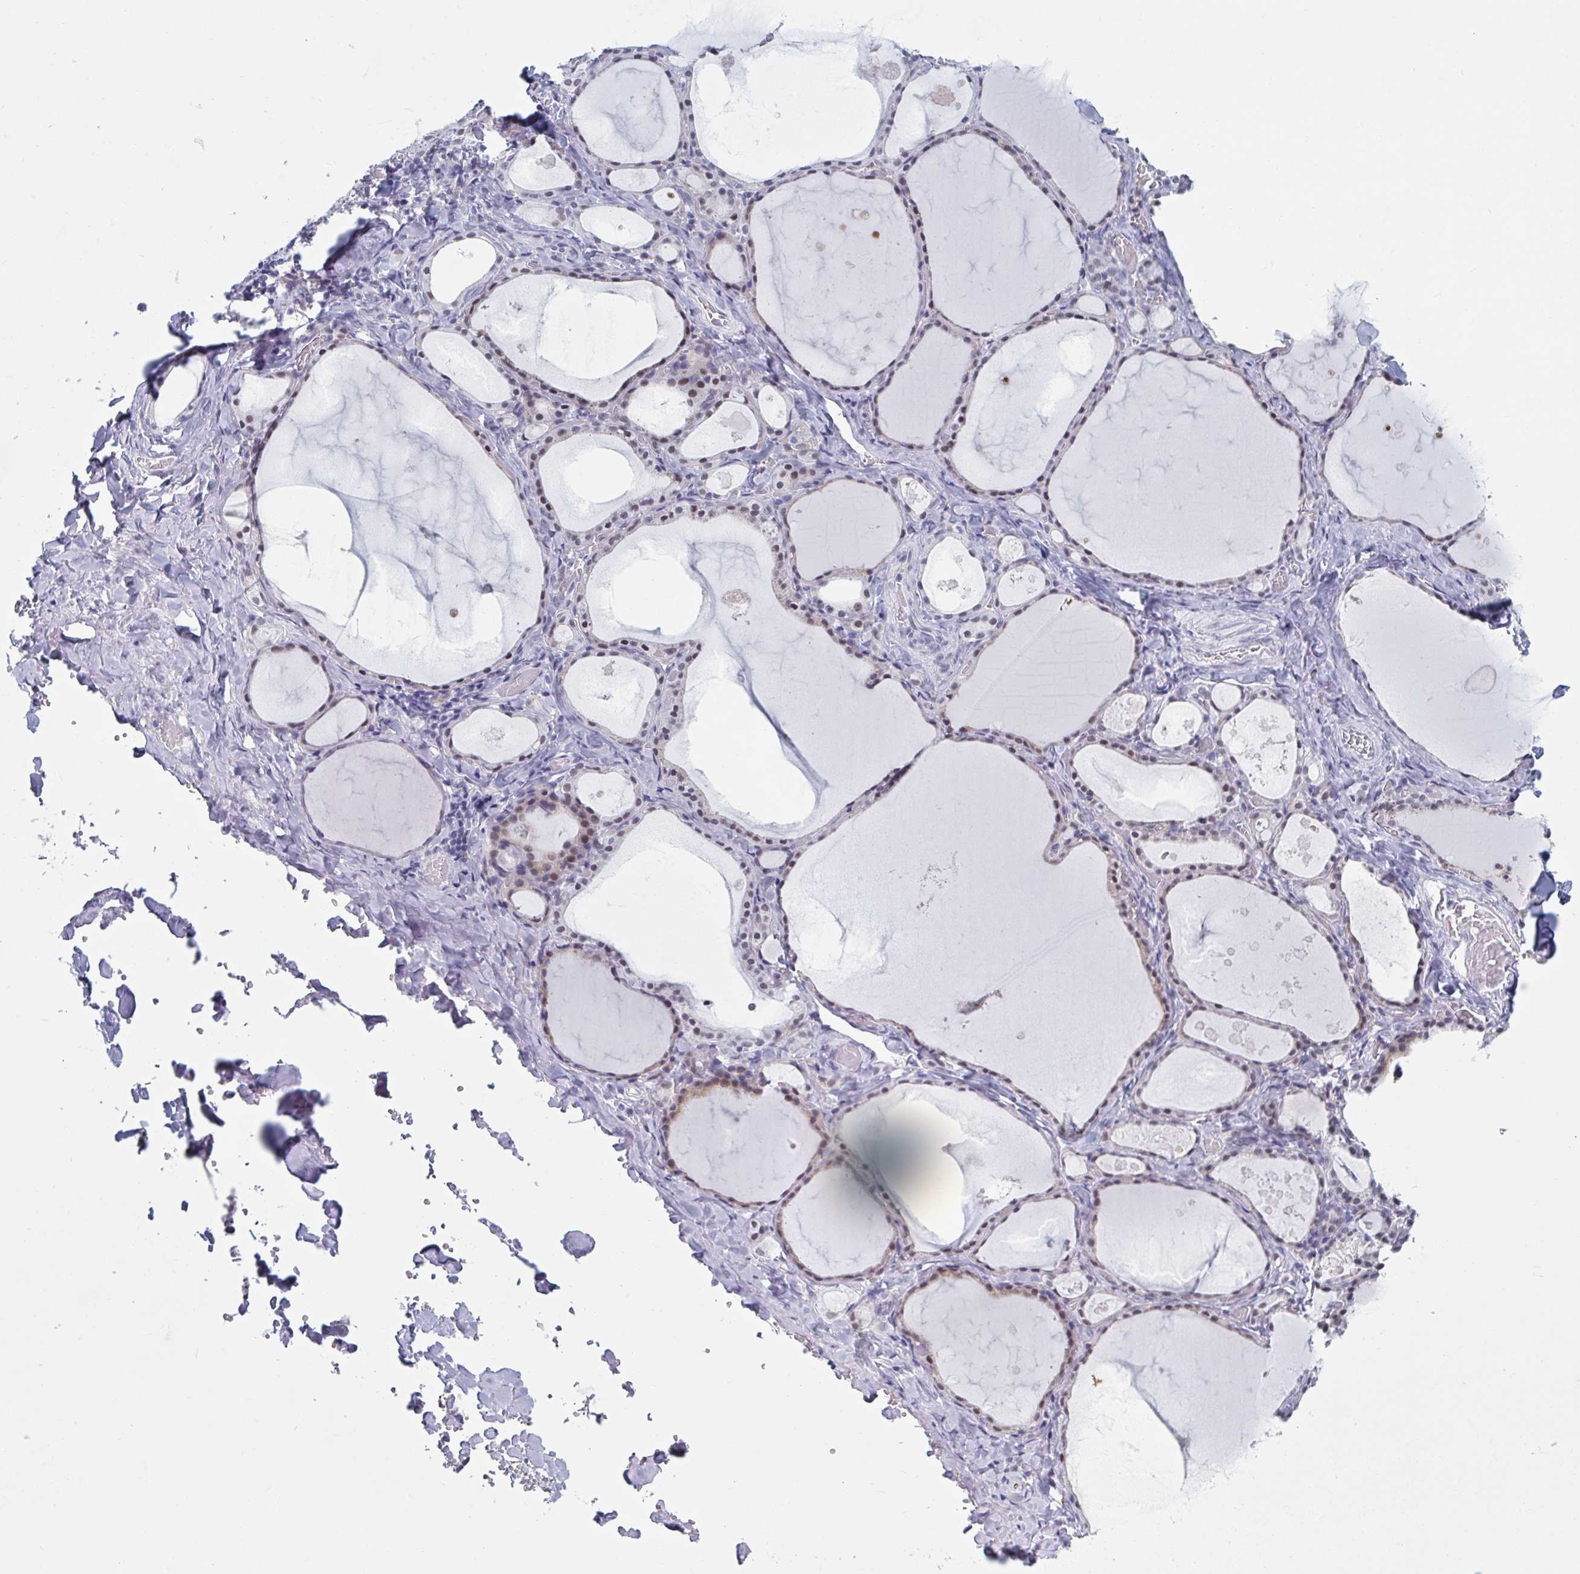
{"staining": {"intensity": "weak", "quantity": "25%-75%", "location": "nuclear"}, "tissue": "thyroid gland", "cell_type": "Glandular cells", "image_type": "normal", "snomed": [{"axis": "morphology", "description": "Normal tissue, NOS"}, {"axis": "topography", "description": "Thyroid gland"}], "caption": "Thyroid gland stained with a protein marker reveals weak staining in glandular cells.", "gene": "MSMB", "patient": {"sex": "male", "age": 56}}